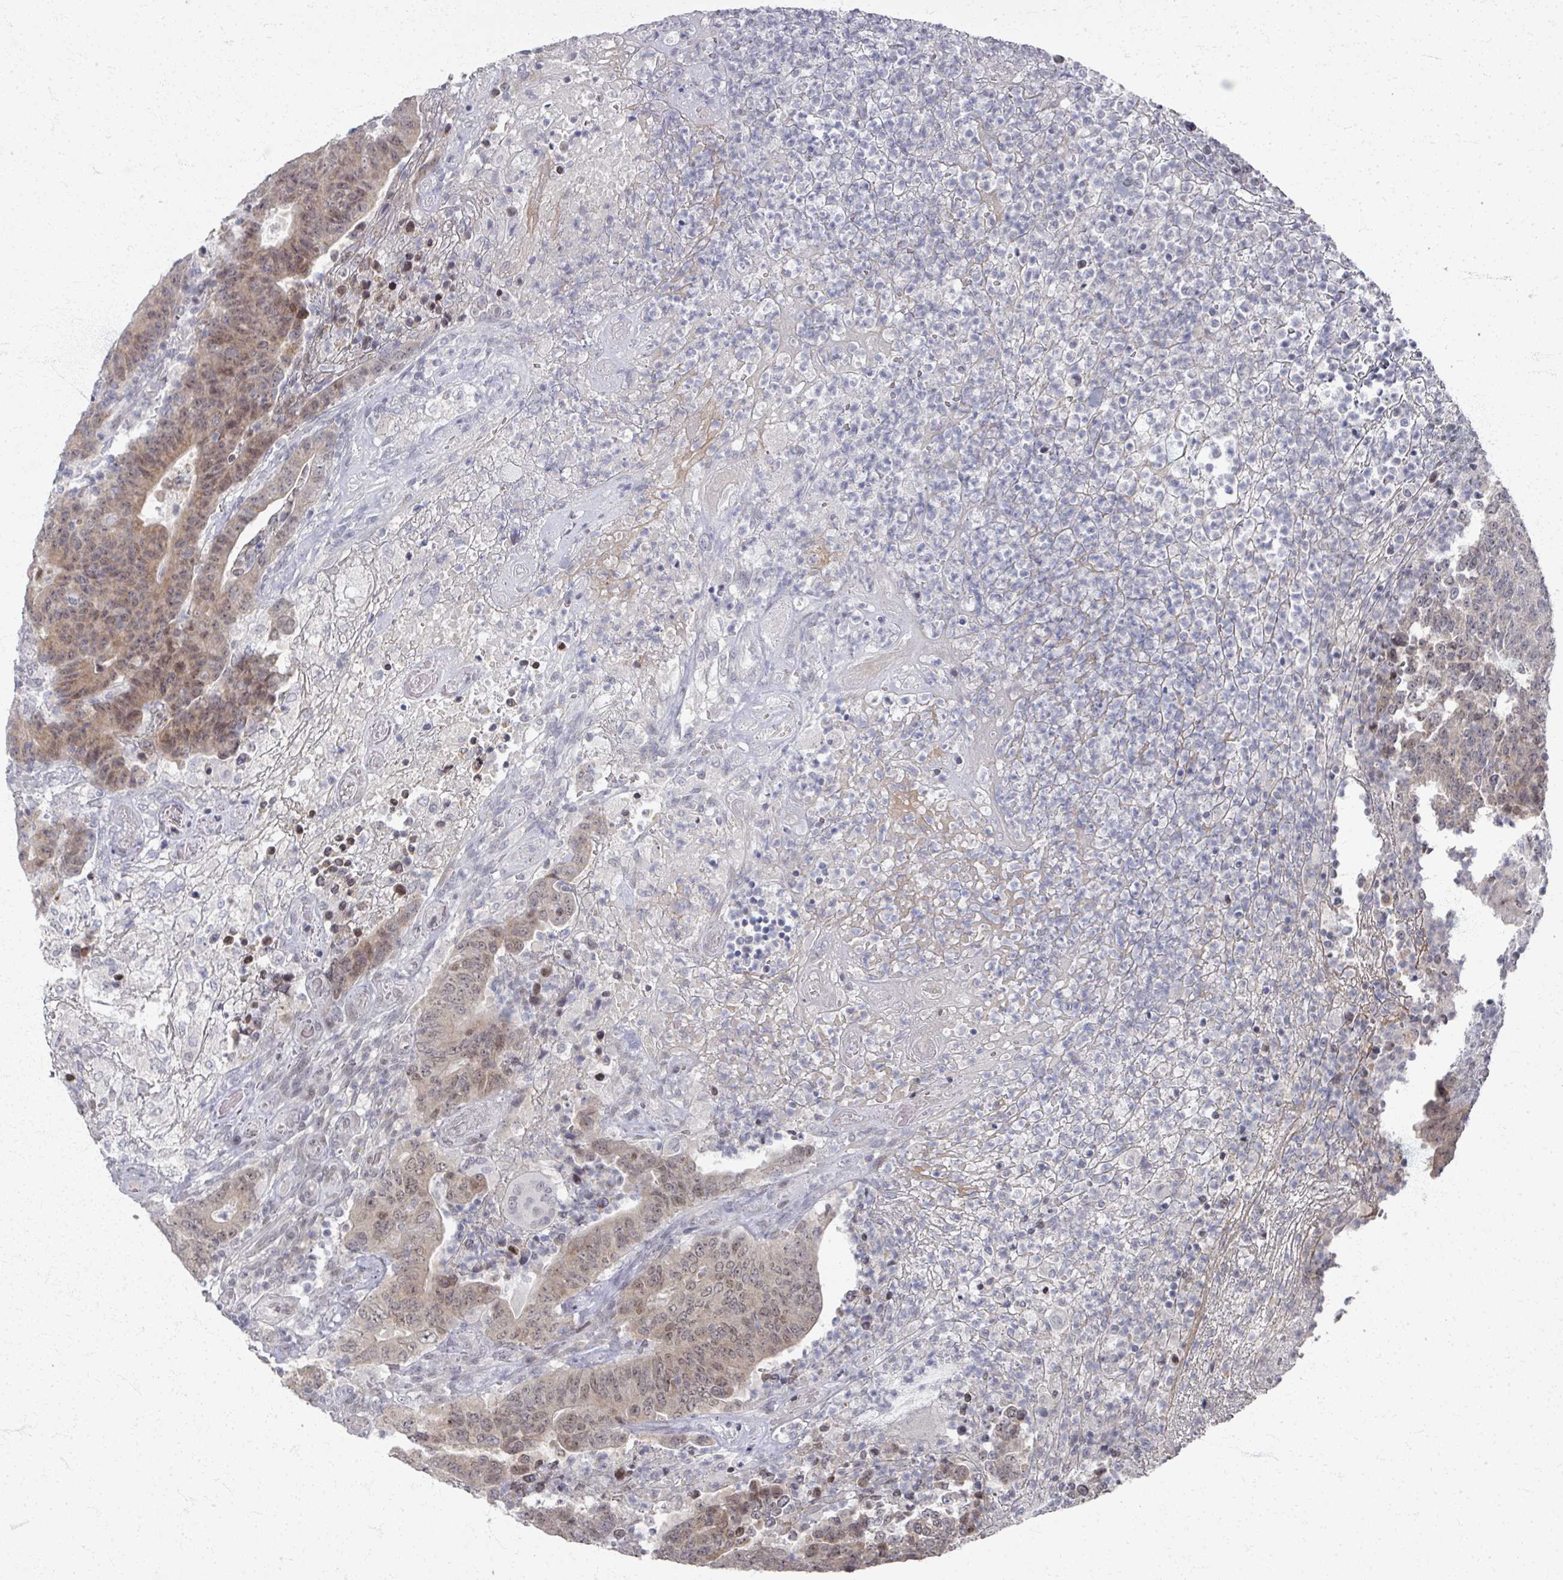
{"staining": {"intensity": "moderate", "quantity": "25%-75%", "location": "cytoplasmic/membranous,nuclear"}, "tissue": "colorectal cancer", "cell_type": "Tumor cells", "image_type": "cancer", "snomed": [{"axis": "morphology", "description": "Adenocarcinoma, NOS"}, {"axis": "topography", "description": "Colon"}], "caption": "High-magnification brightfield microscopy of colorectal cancer stained with DAB (3,3'-diaminobenzidine) (brown) and counterstained with hematoxylin (blue). tumor cells exhibit moderate cytoplasmic/membranous and nuclear expression is present in approximately25%-75% of cells.", "gene": "PSKH1", "patient": {"sex": "female", "age": 75}}